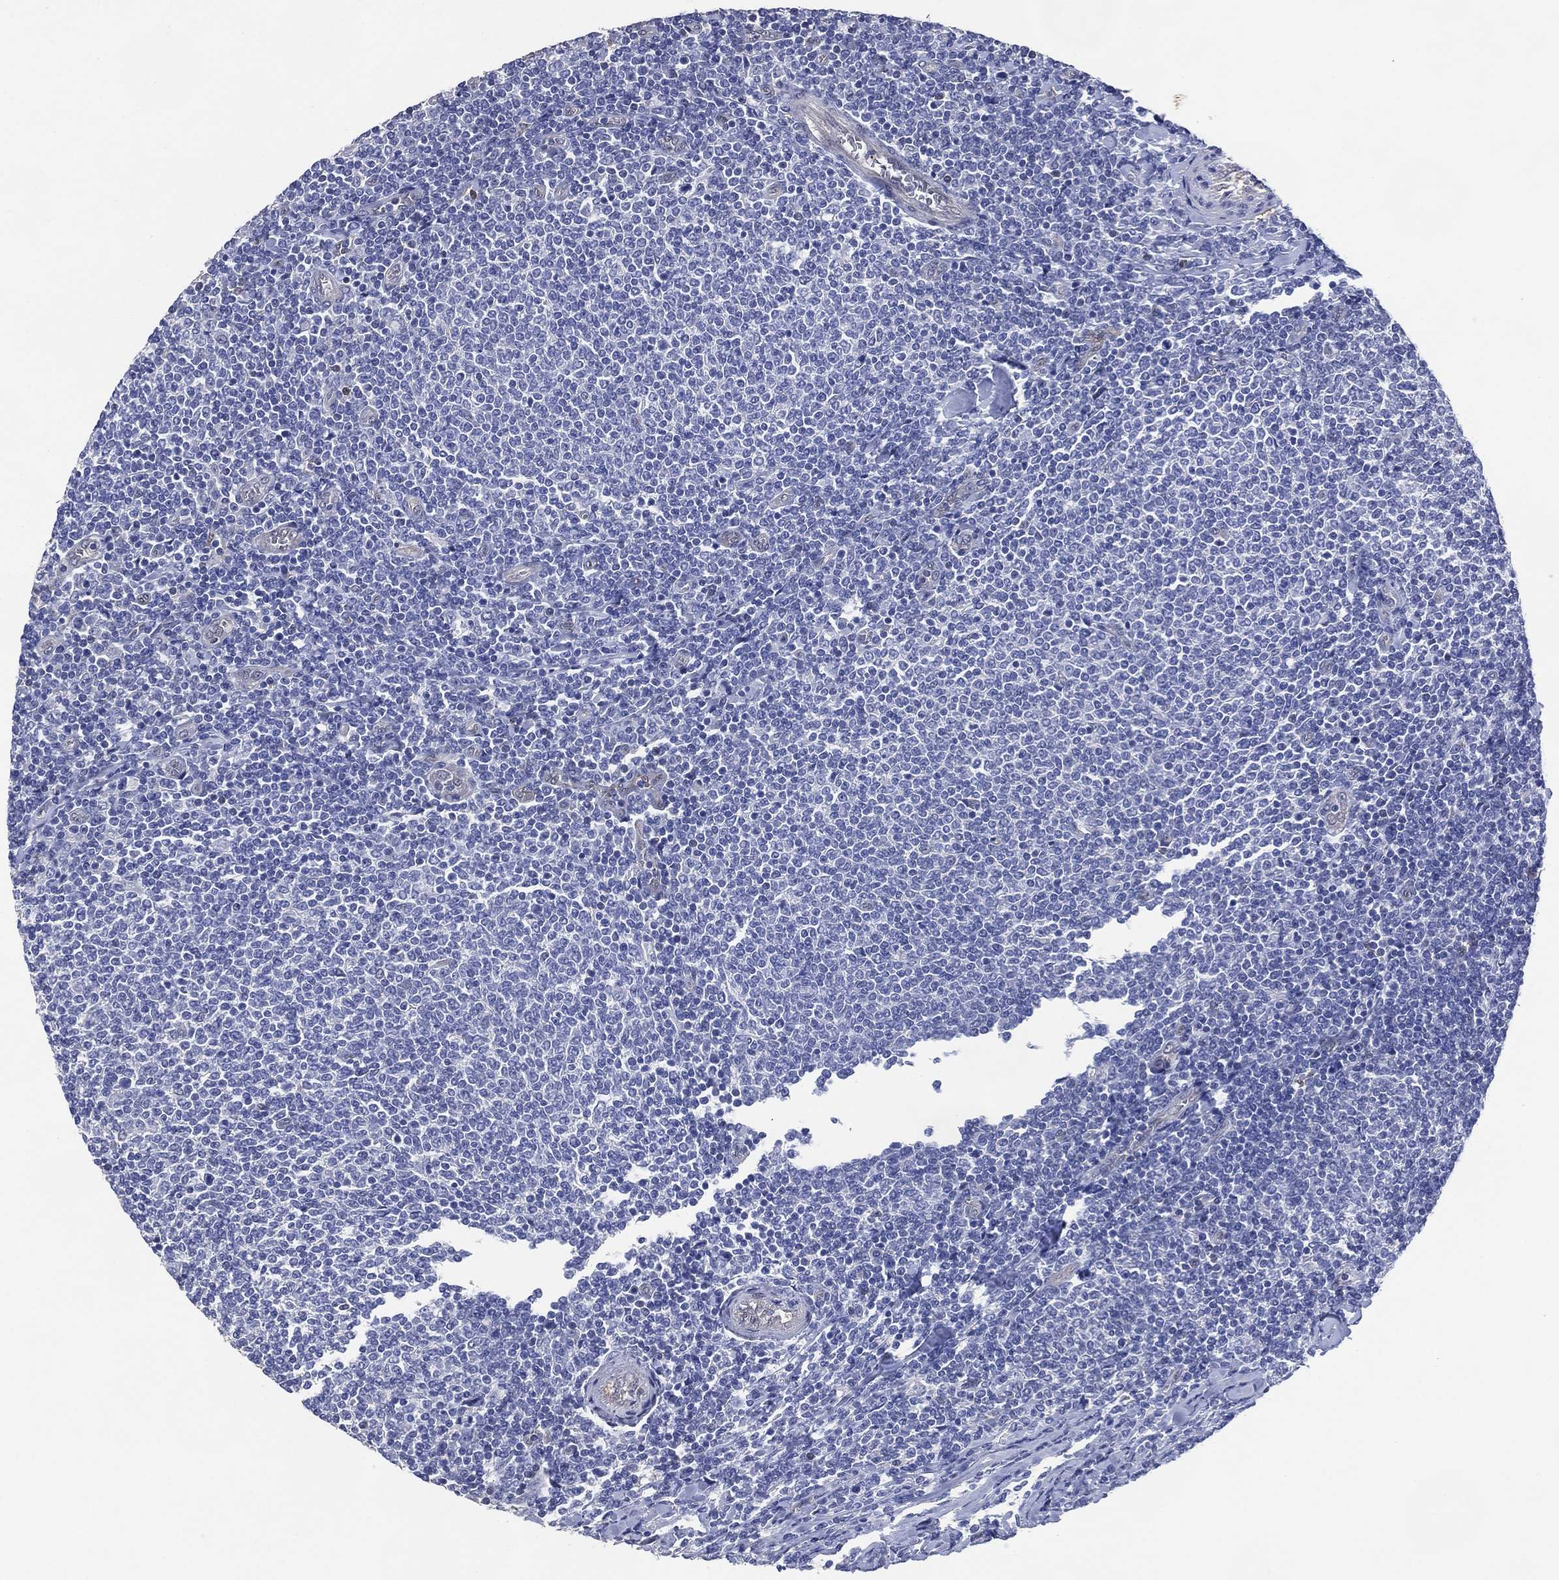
{"staining": {"intensity": "negative", "quantity": "none", "location": "none"}, "tissue": "lymphoma", "cell_type": "Tumor cells", "image_type": "cancer", "snomed": [{"axis": "morphology", "description": "Malignant lymphoma, non-Hodgkin's type, Low grade"}, {"axis": "topography", "description": "Lymph node"}], "caption": "Low-grade malignant lymphoma, non-Hodgkin's type was stained to show a protein in brown. There is no significant expression in tumor cells.", "gene": "AK1", "patient": {"sex": "male", "age": 52}}